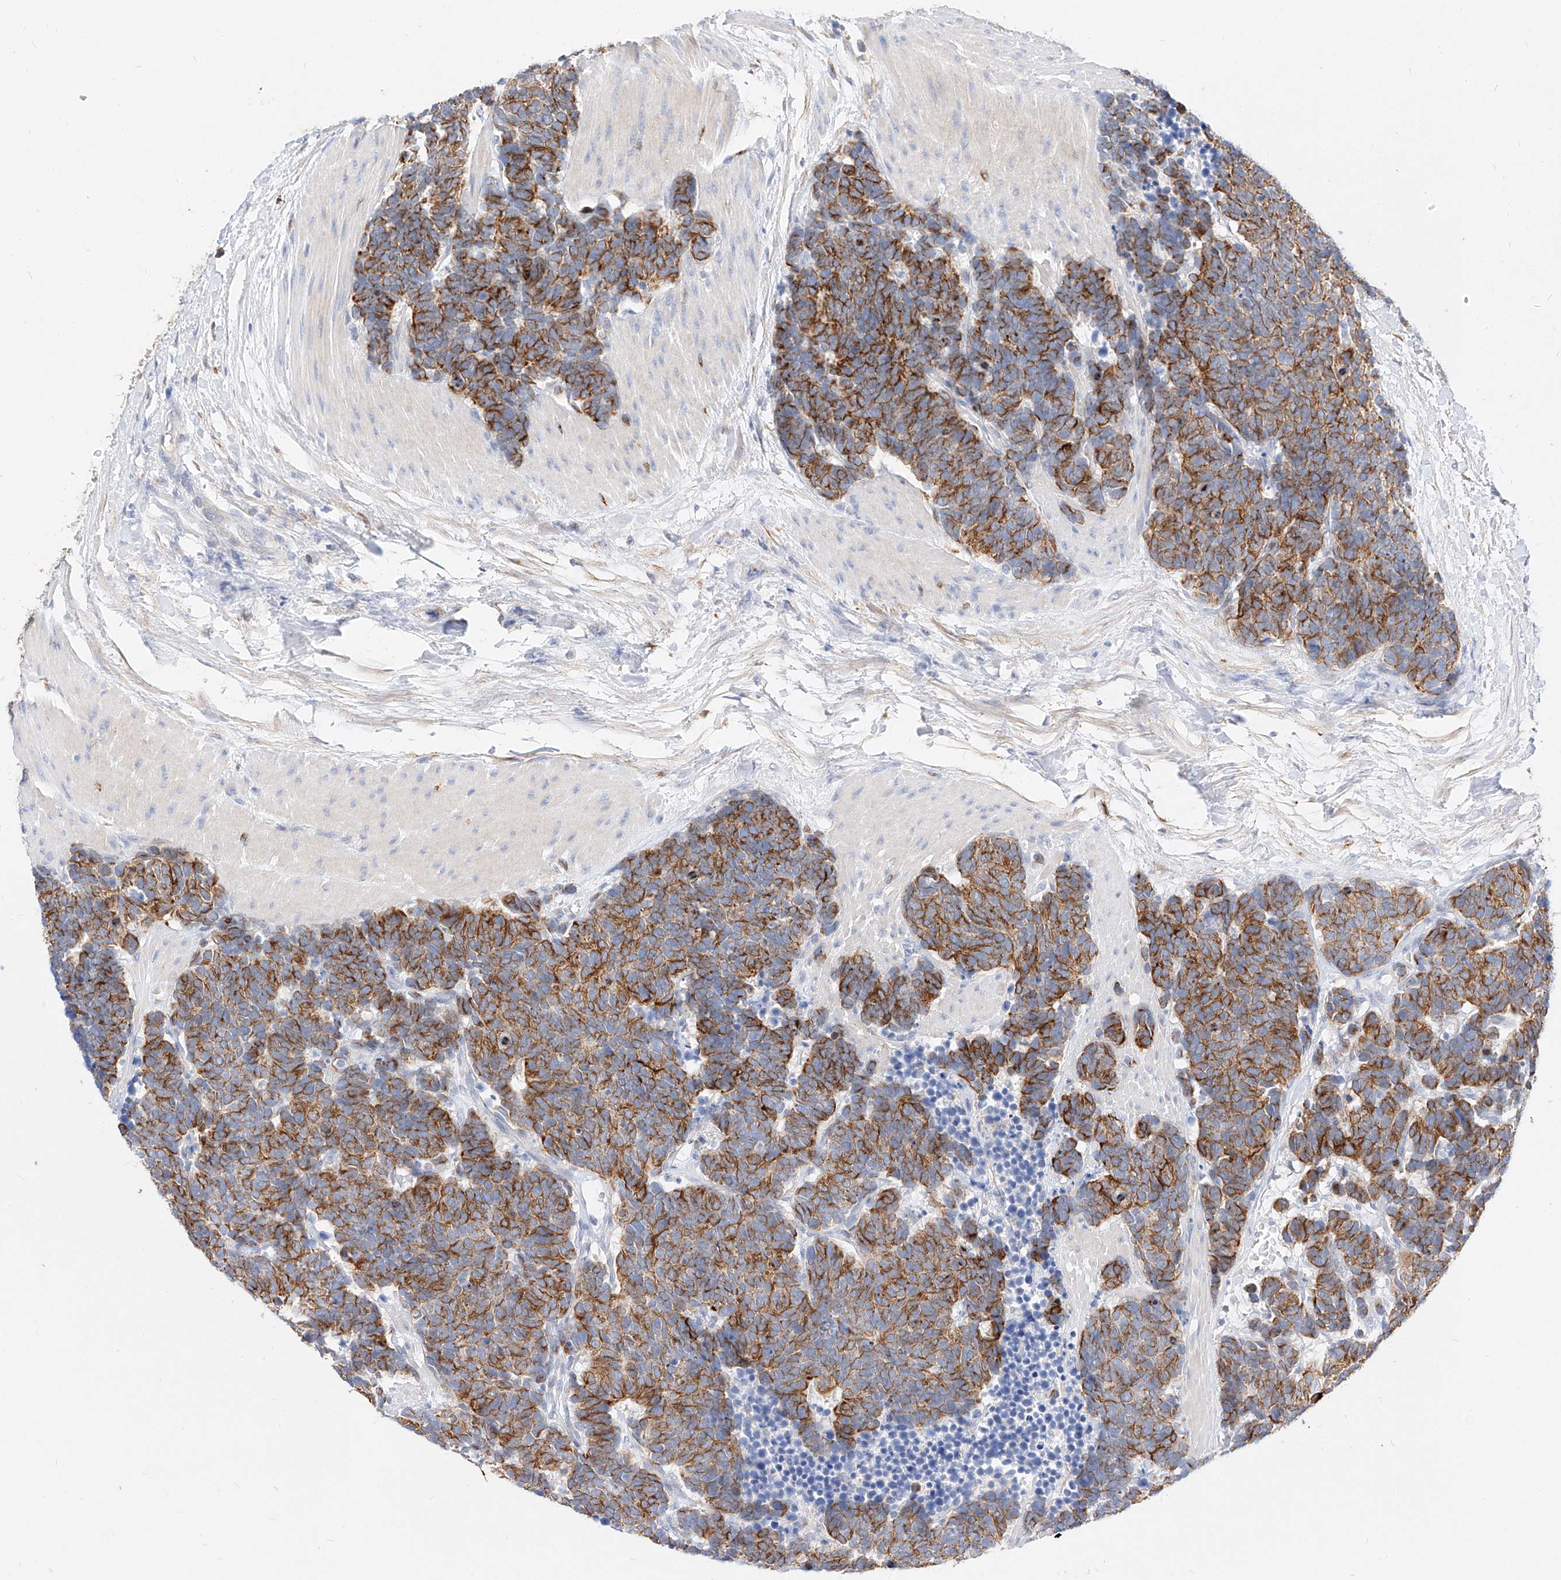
{"staining": {"intensity": "moderate", "quantity": ">75%", "location": "cytoplasmic/membranous"}, "tissue": "carcinoid", "cell_type": "Tumor cells", "image_type": "cancer", "snomed": [{"axis": "morphology", "description": "Carcinoma, NOS"}, {"axis": "morphology", "description": "Carcinoid, malignant, NOS"}, {"axis": "topography", "description": "Urinary bladder"}], "caption": "Malignant carcinoid stained with a protein marker reveals moderate staining in tumor cells.", "gene": "MAP7", "patient": {"sex": "male", "age": 57}}